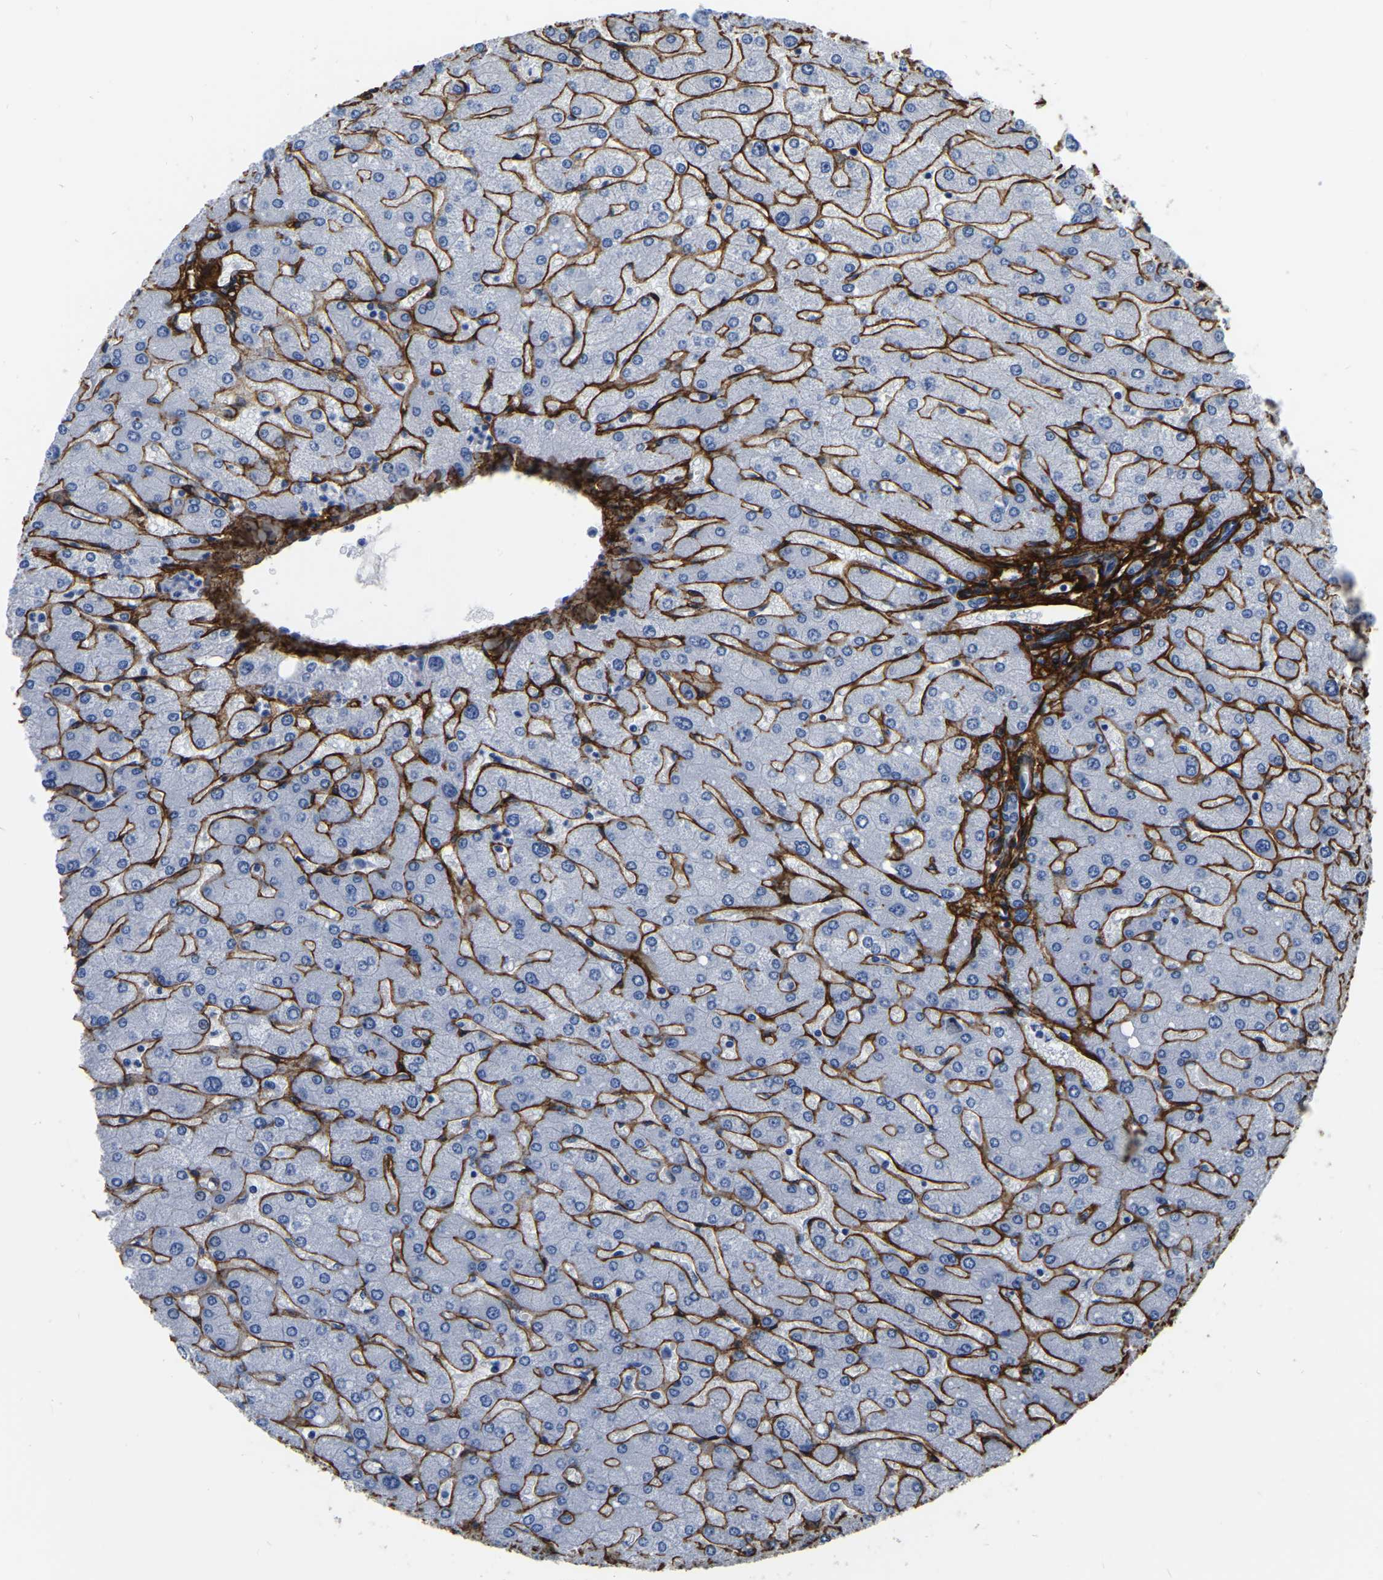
{"staining": {"intensity": "negative", "quantity": "none", "location": "none"}, "tissue": "liver", "cell_type": "Cholangiocytes", "image_type": "normal", "snomed": [{"axis": "morphology", "description": "Normal tissue, NOS"}, {"axis": "topography", "description": "Liver"}], "caption": "High magnification brightfield microscopy of normal liver stained with DAB (3,3'-diaminobenzidine) (brown) and counterstained with hematoxylin (blue): cholangiocytes show no significant staining.", "gene": "COL6A1", "patient": {"sex": "male", "age": 55}}